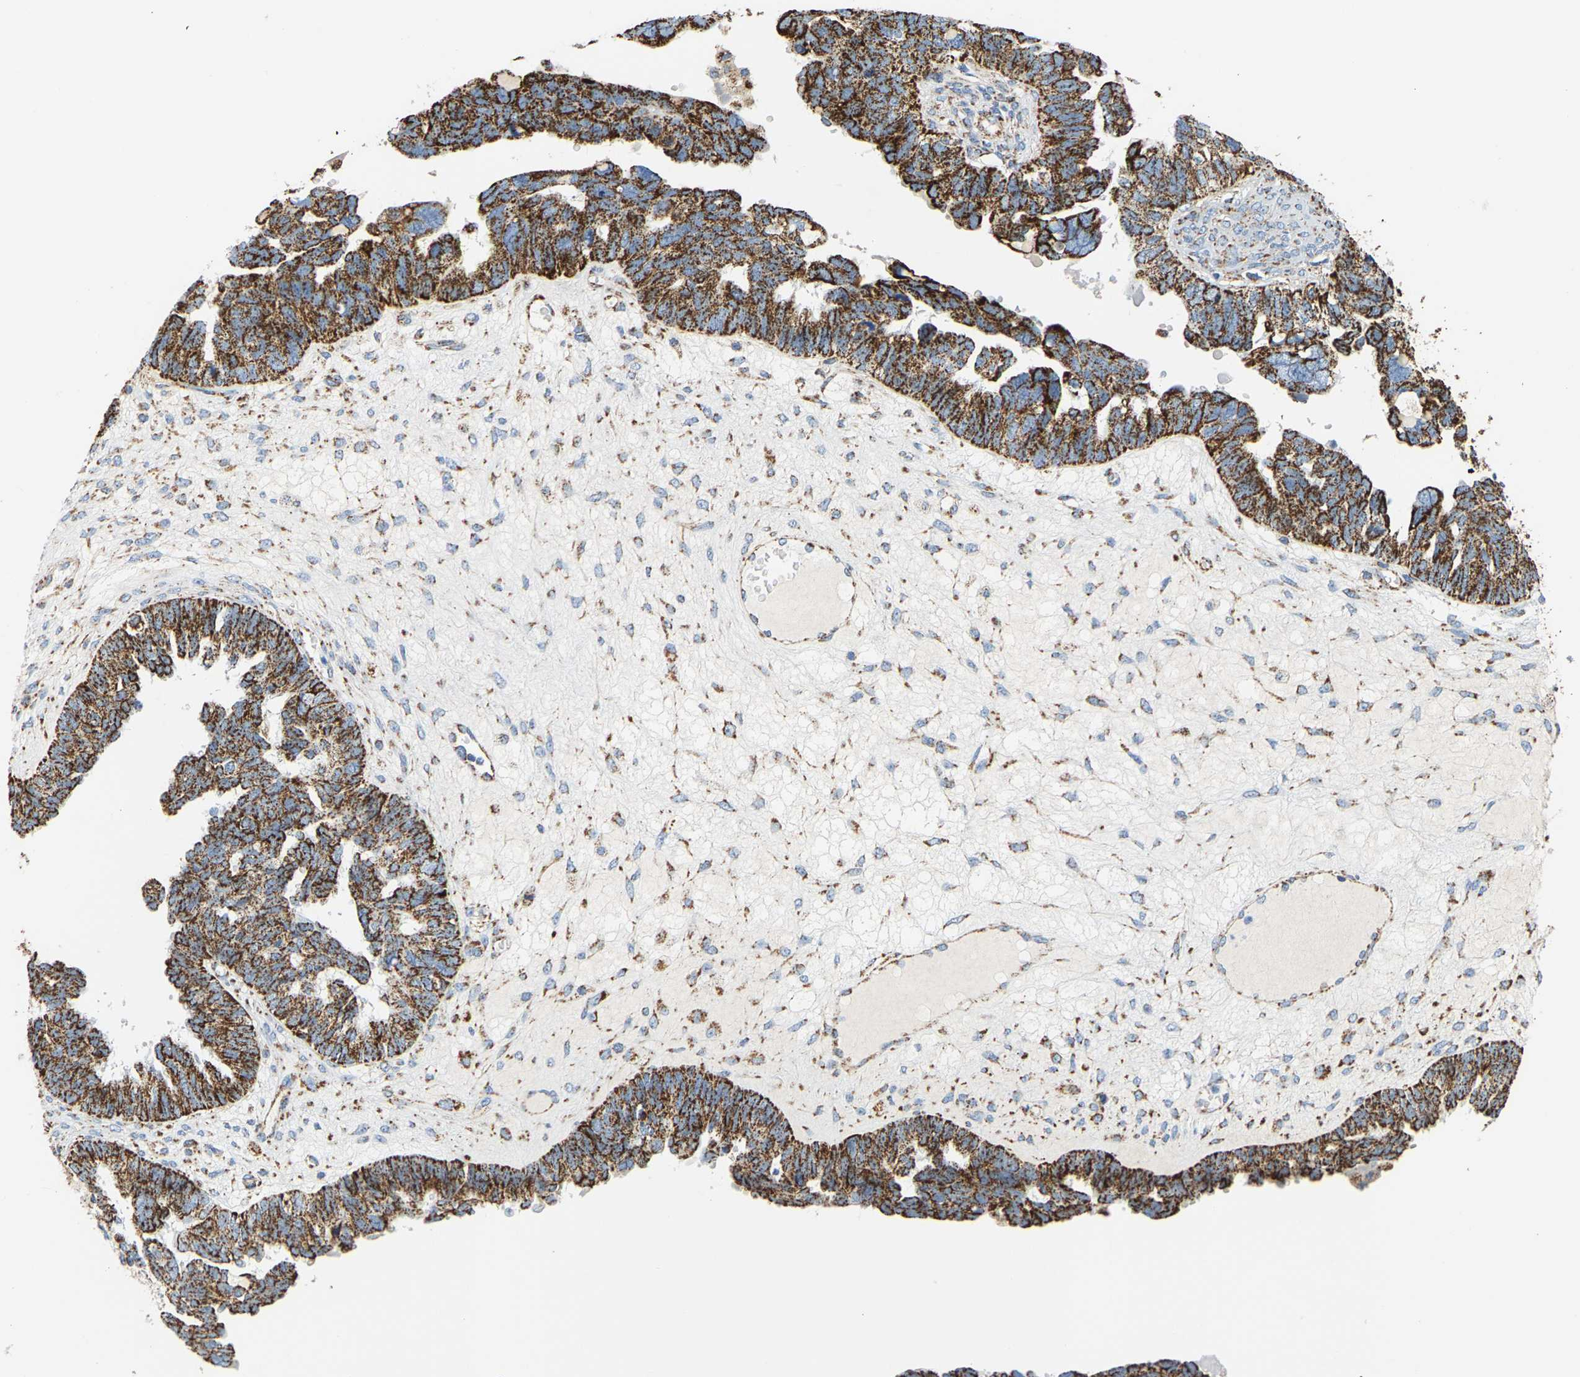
{"staining": {"intensity": "strong", "quantity": ">75%", "location": "cytoplasmic/membranous"}, "tissue": "ovarian cancer", "cell_type": "Tumor cells", "image_type": "cancer", "snomed": [{"axis": "morphology", "description": "Cystadenocarcinoma, serous, NOS"}, {"axis": "topography", "description": "Ovary"}], "caption": "Immunohistochemical staining of human serous cystadenocarcinoma (ovarian) demonstrates high levels of strong cytoplasmic/membranous protein expression in about >75% of tumor cells. Using DAB (brown) and hematoxylin (blue) stains, captured at high magnification using brightfield microscopy.", "gene": "SHMT2", "patient": {"sex": "female", "age": 79}}